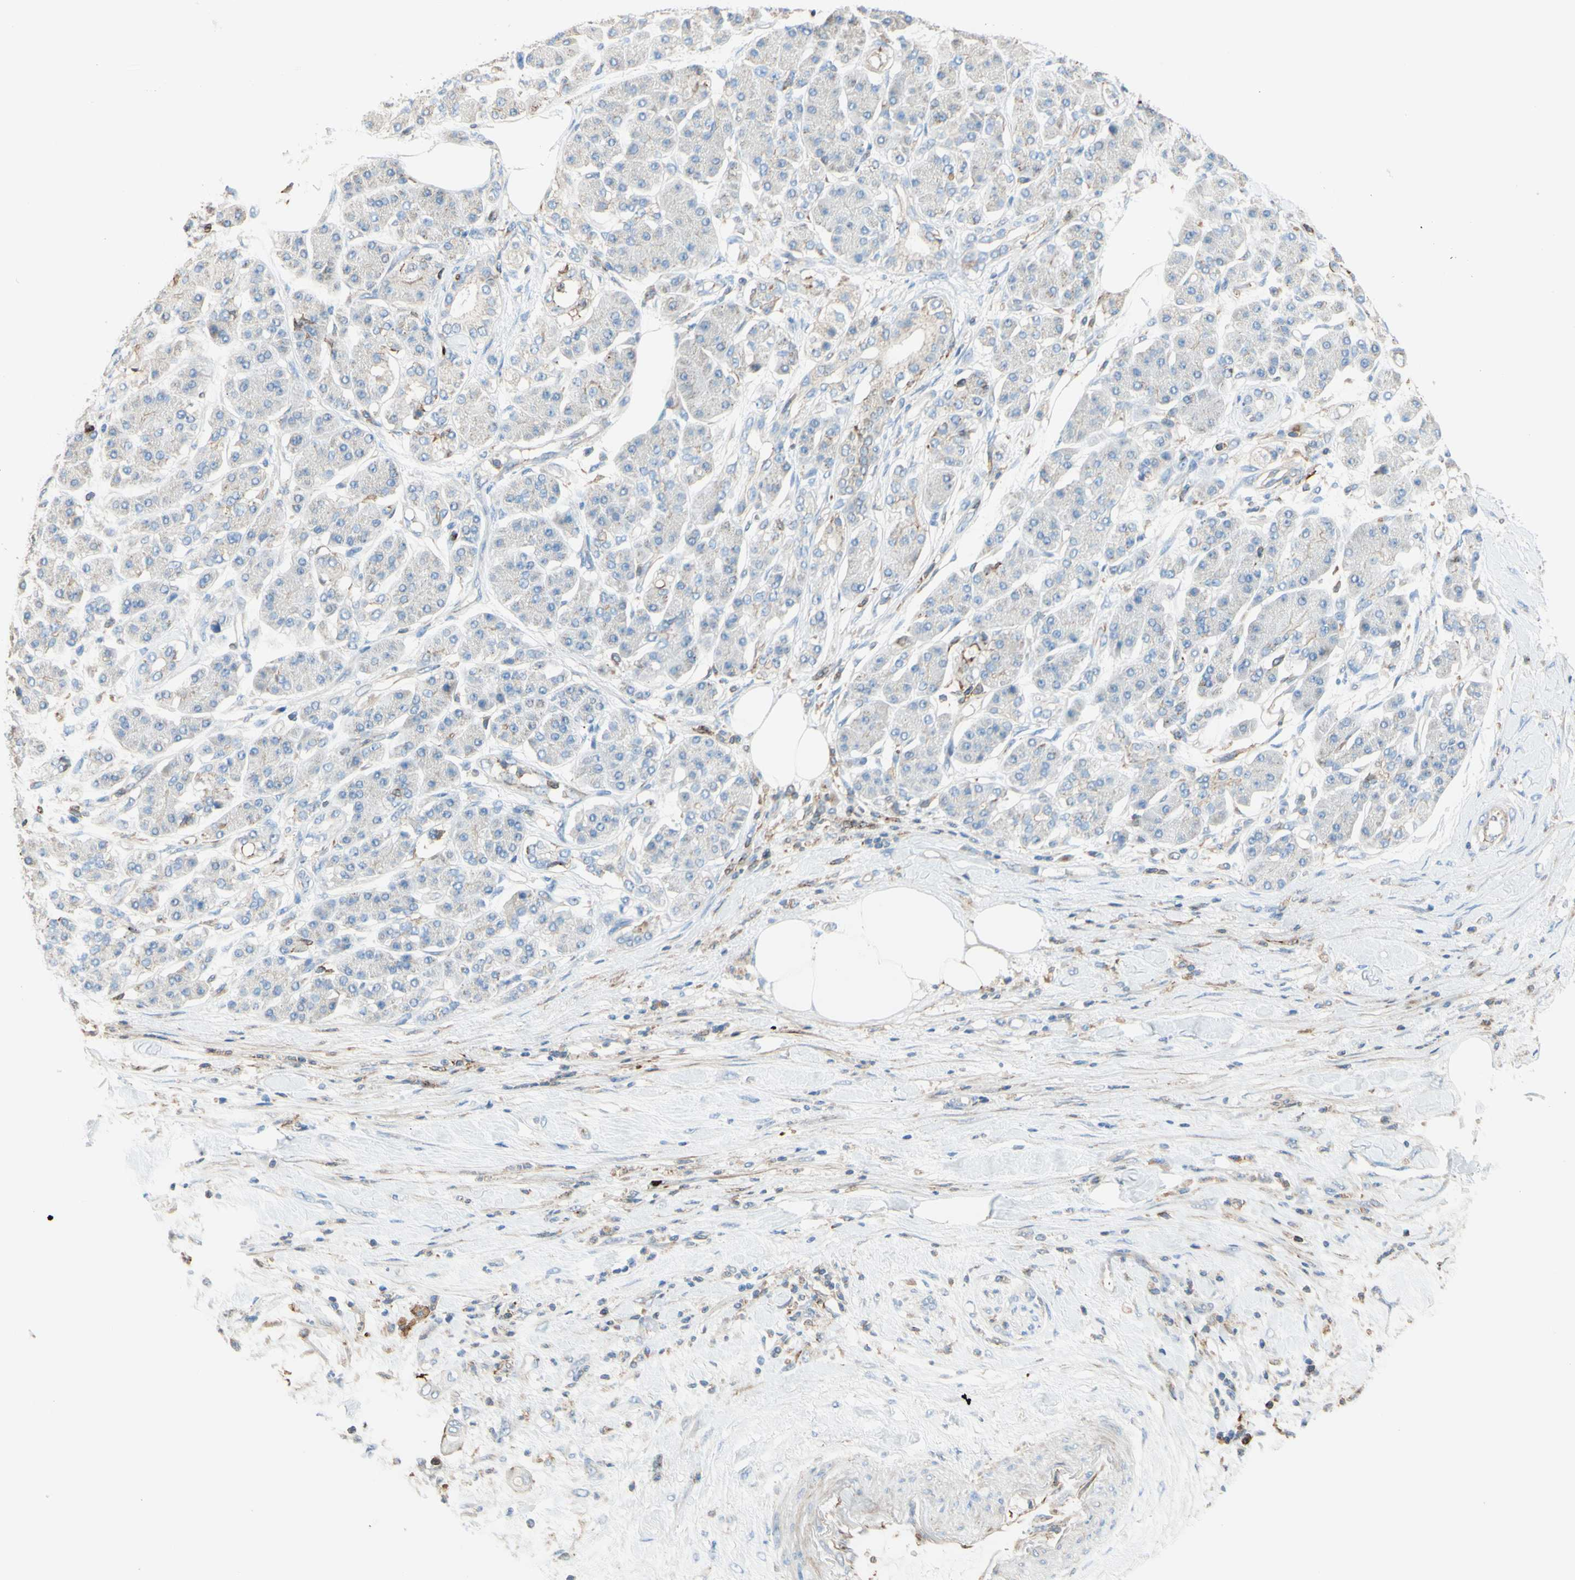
{"staining": {"intensity": "weak", "quantity": "<25%", "location": "cytoplasmic/membranous"}, "tissue": "pancreatic cancer", "cell_type": "Tumor cells", "image_type": "cancer", "snomed": [{"axis": "morphology", "description": "Adenocarcinoma, NOS"}, {"axis": "morphology", "description": "Adenocarcinoma, metastatic, NOS"}, {"axis": "topography", "description": "Lymph node"}, {"axis": "topography", "description": "Pancreas"}, {"axis": "topography", "description": "Duodenum"}], "caption": "Protein analysis of pancreatic cancer exhibits no significant expression in tumor cells. (DAB IHC with hematoxylin counter stain).", "gene": "SEMA4C", "patient": {"sex": "female", "age": 64}}